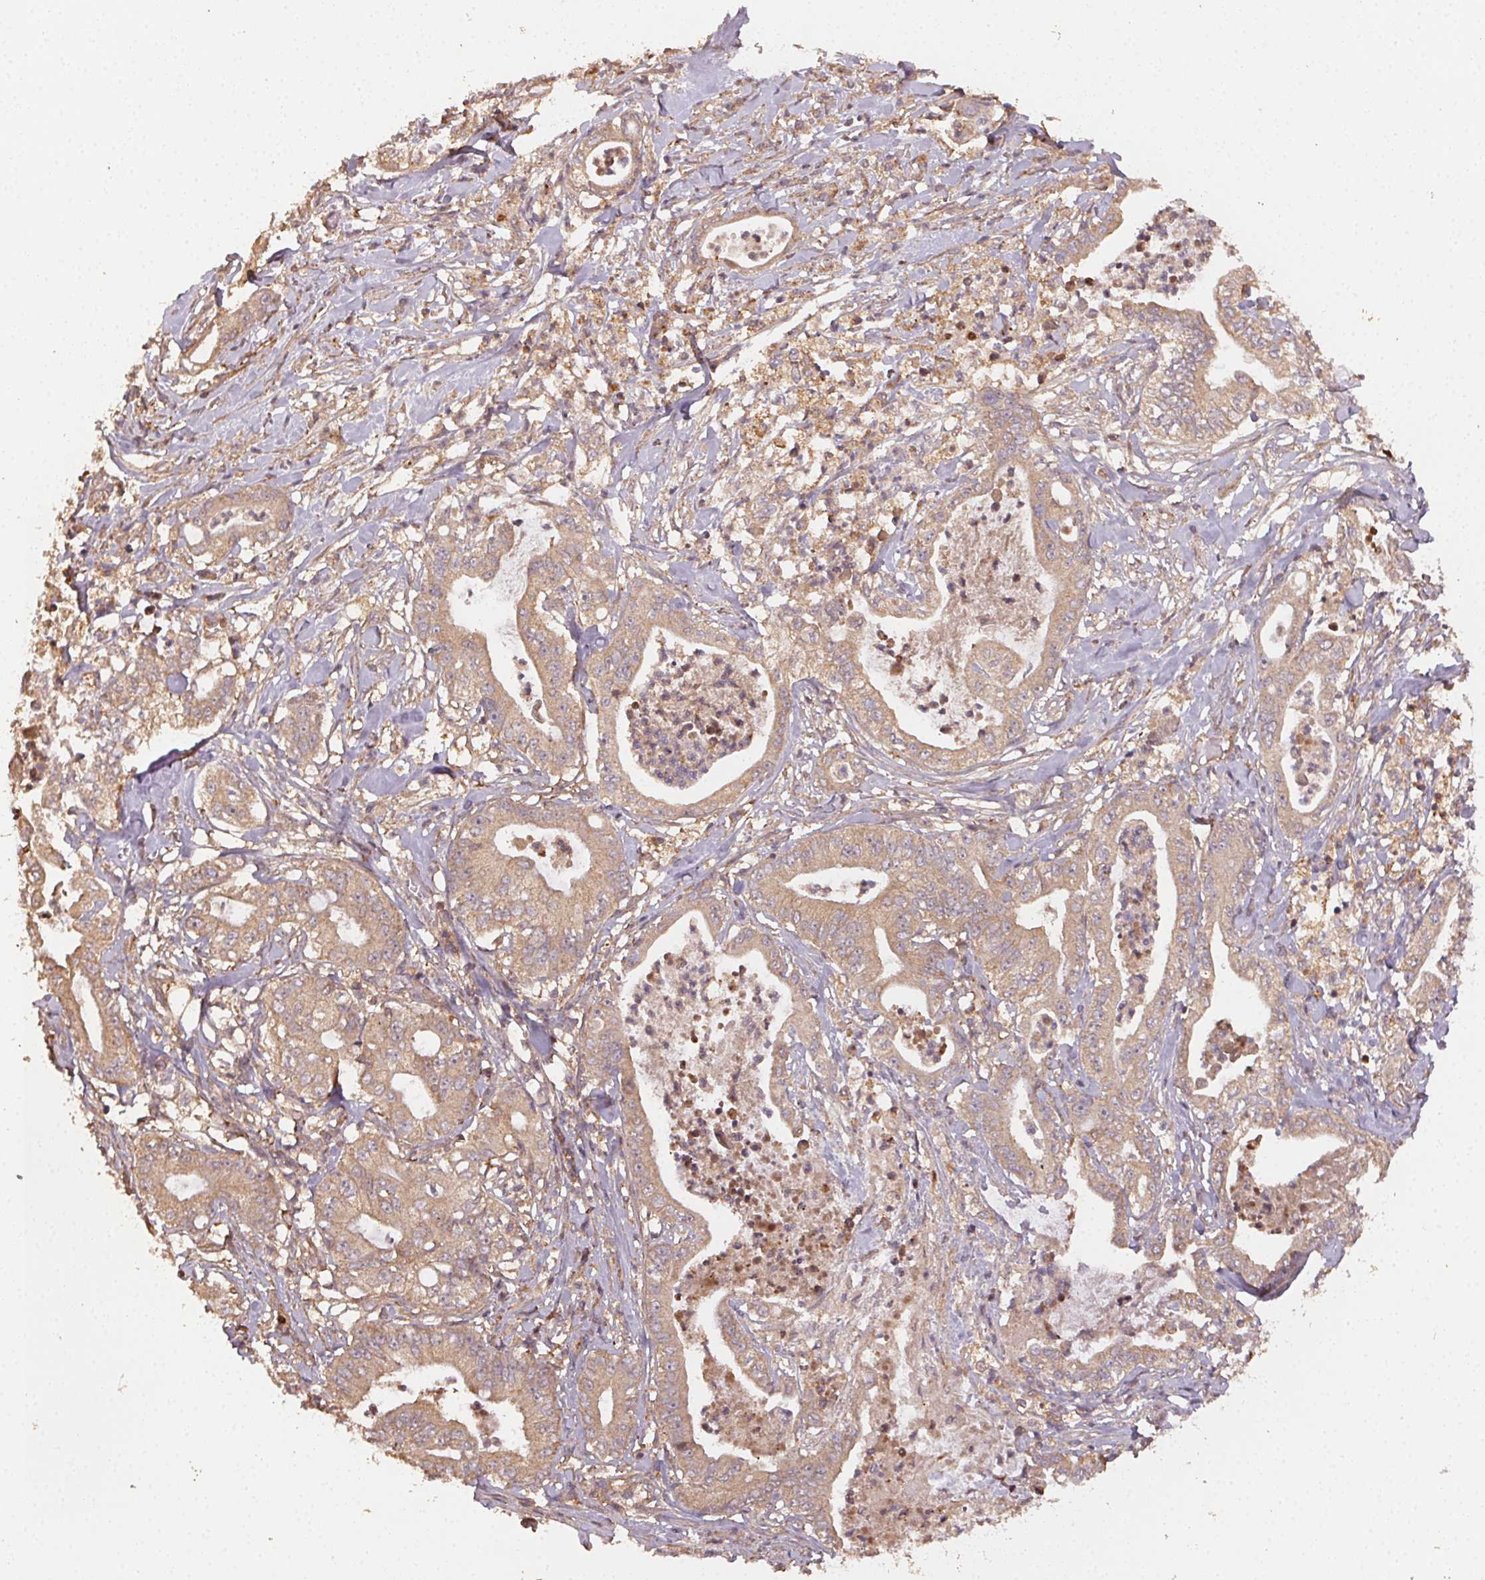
{"staining": {"intensity": "weak", "quantity": ">75%", "location": "cytoplasmic/membranous"}, "tissue": "pancreatic cancer", "cell_type": "Tumor cells", "image_type": "cancer", "snomed": [{"axis": "morphology", "description": "Adenocarcinoma, NOS"}, {"axis": "topography", "description": "Pancreas"}], "caption": "The image exhibits a brown stain indicating the presence of a protein in the cytoplasmic/membranous of tumor cells in pancreatic cancer.", "gene": "RALA", "patient": {"sex": "male", "age": 71}}